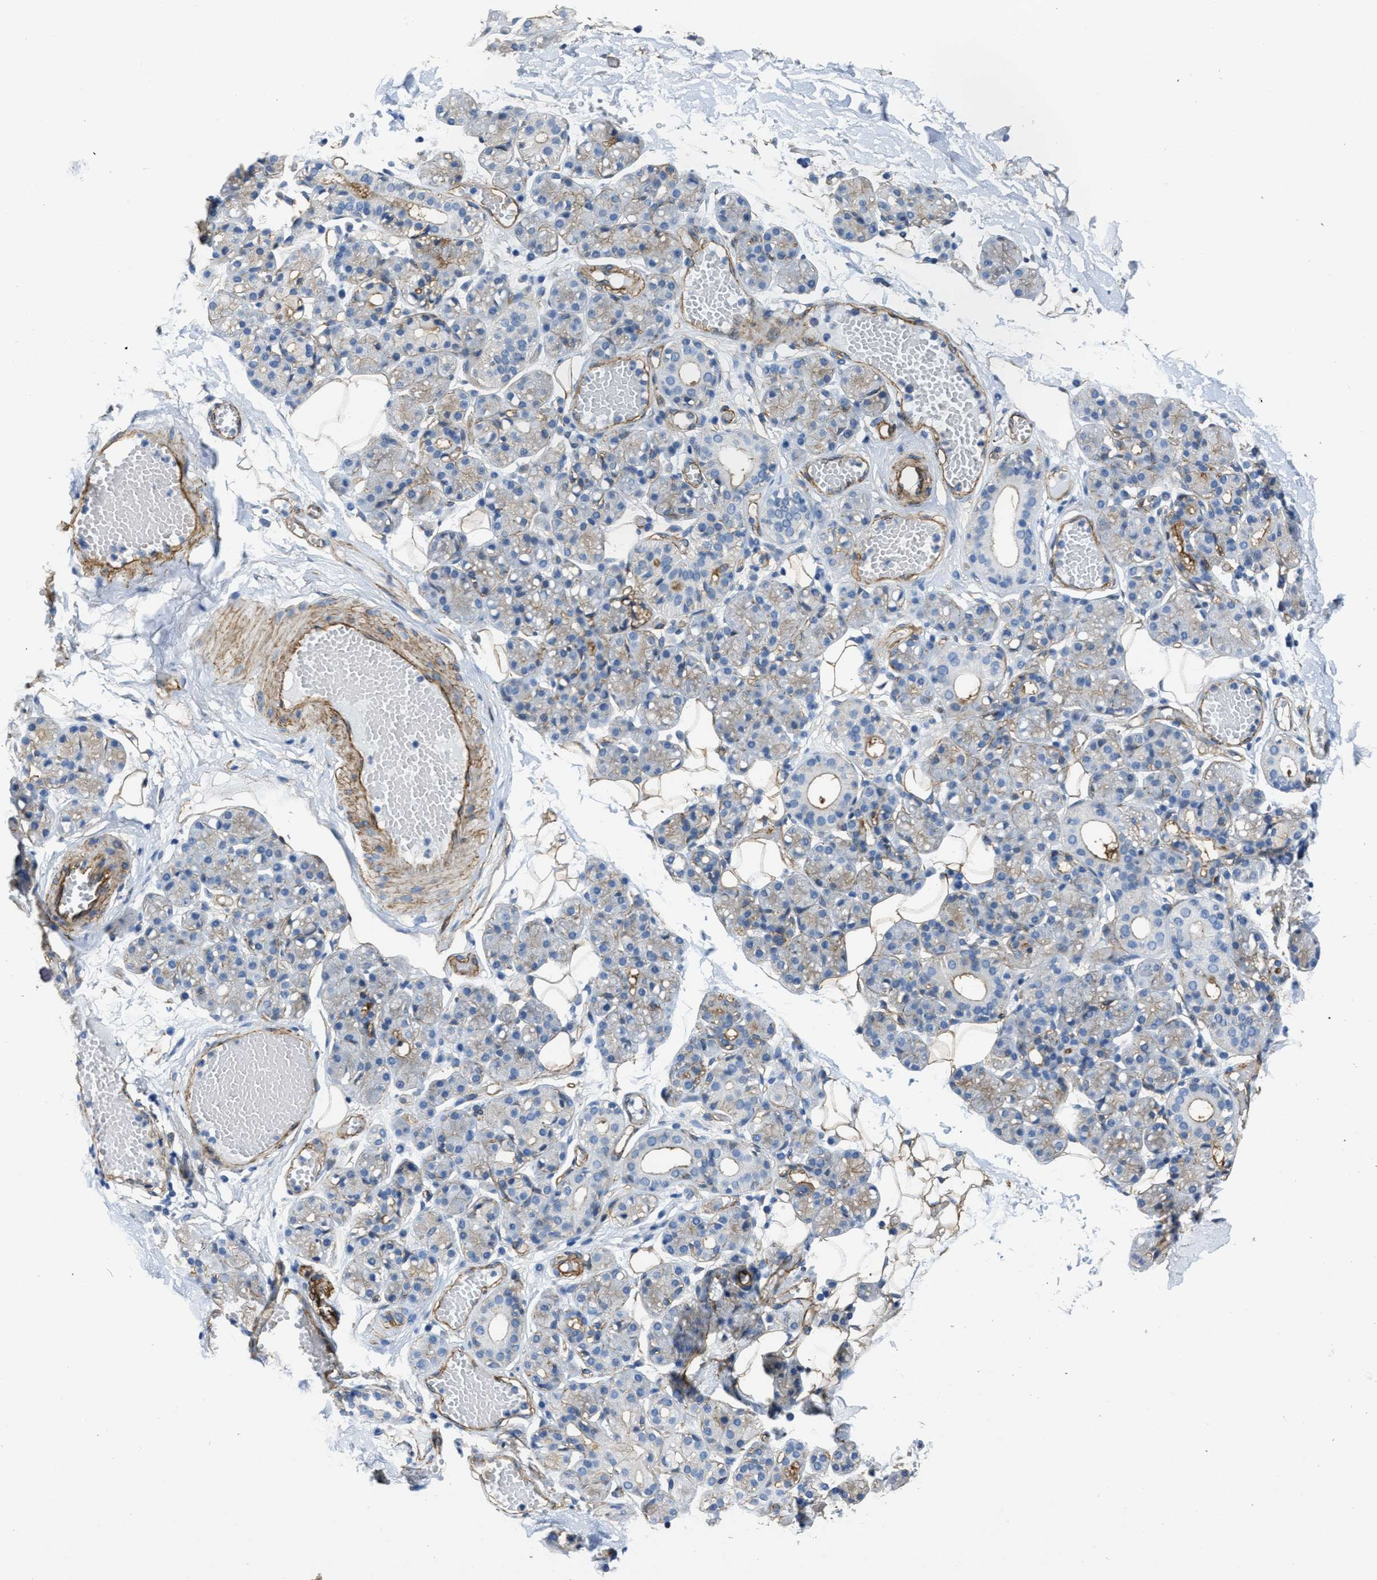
{"staining": {"intensity": "weak", "quantity": "<25%", "location": "cytoplasmic/membranous"}, "tissue": "salivary gland", "cell_type": "Glandular cells", "image_type": "normal", "snomed": [{"axis": "morphology", "description": "Normal tissue, NOS"}, {"axis": "topography", "description": "Salivary gland"}], "caption": "Immunohistochemistry (IHC) of benign human salivary gland exhibits no positivity in glandular cells.", "gene": "NAB1", "patient": {"sex": "male", "age": 63}}